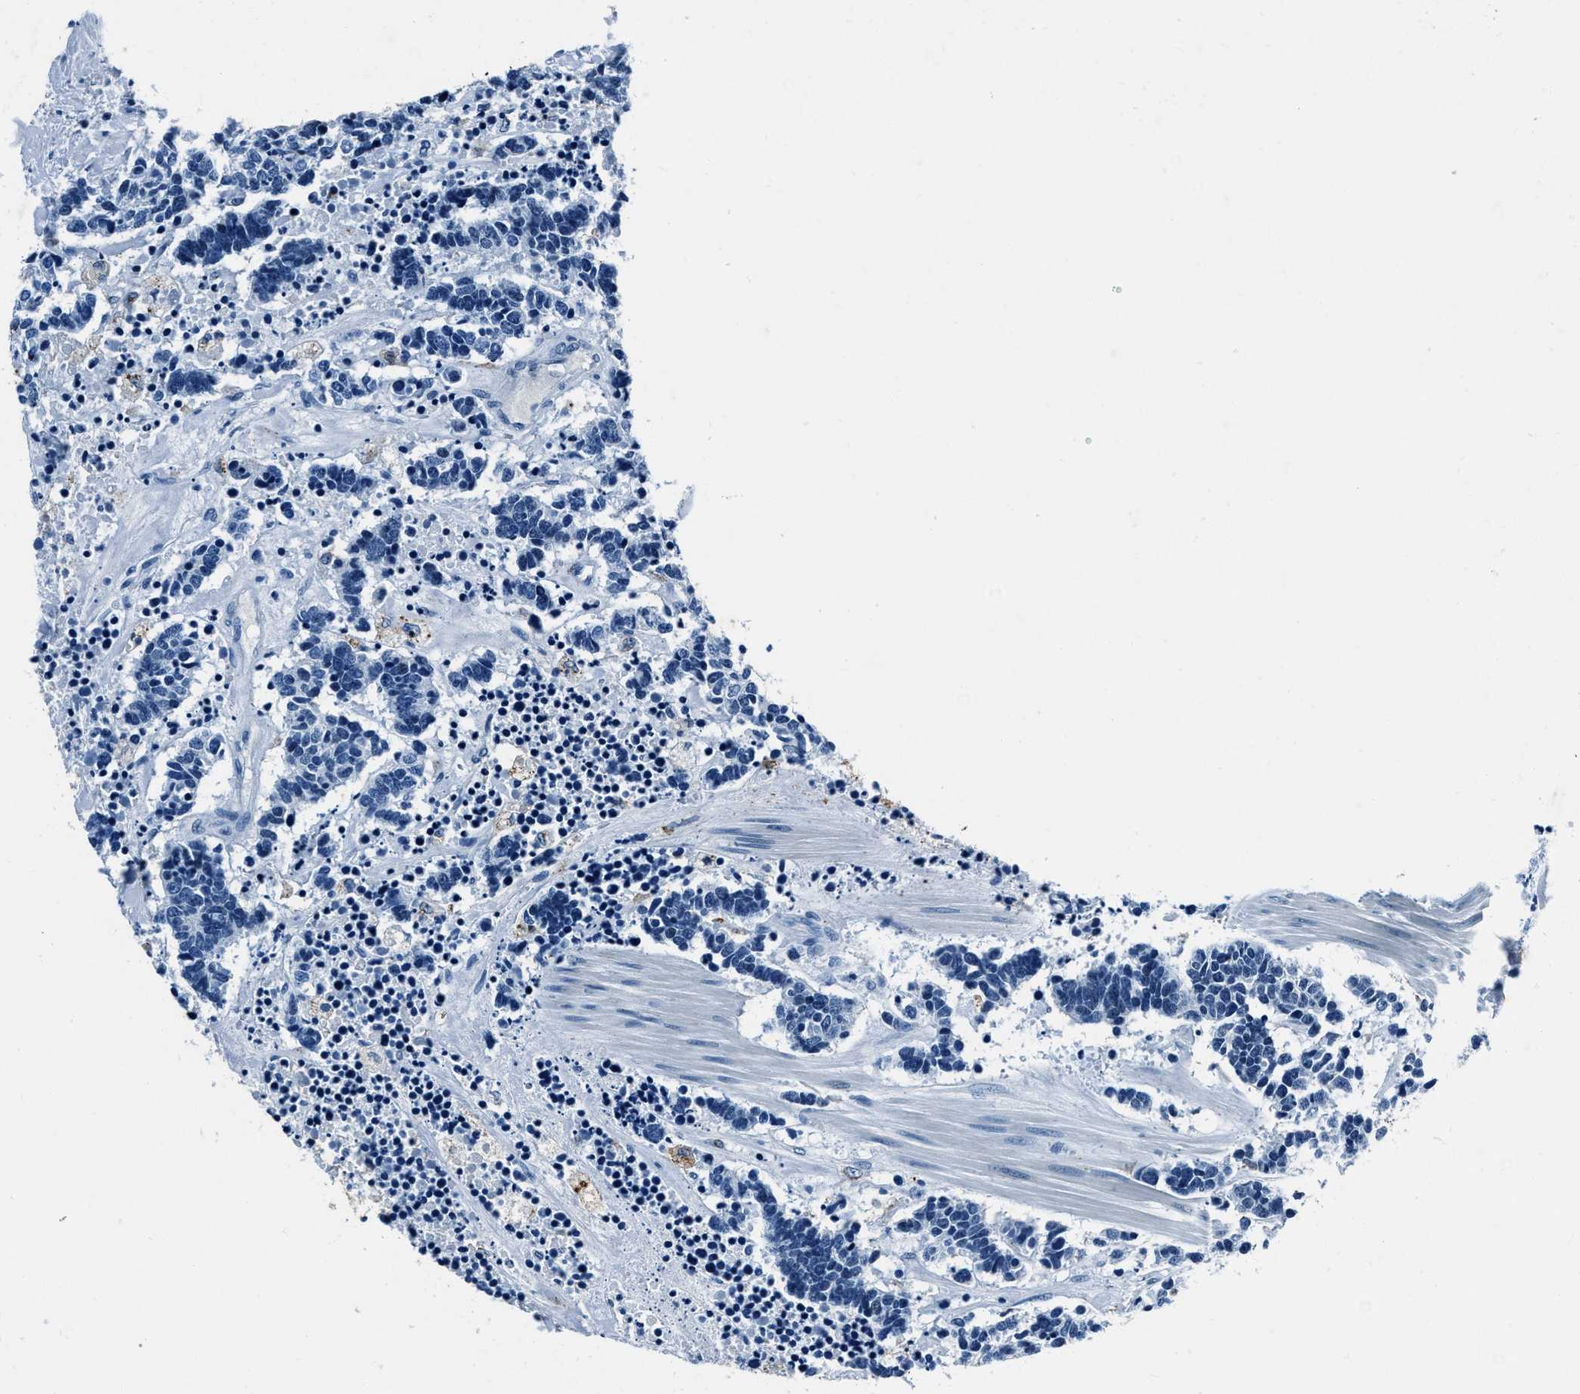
{"staining": {"intensity": "negative", "quantity": "none", "location": "none"}, "tissue": "carcinoid", "cell_type": "Tumor cells", "image_type": "cancer", "snomed": [{"axis": "morphology", "description": "Carcinoma, NOS"}, {"axis": "morphology", "description": "Carcinoid, malignant, NOS"}, {"axis": "topography", "description": "Urinary bladder"}], "caption": "Tumor cells are negative for protein expression in human carcinoid.", "gene": "PTPDC1", "patient": {"sex": "male", "age": 57}}